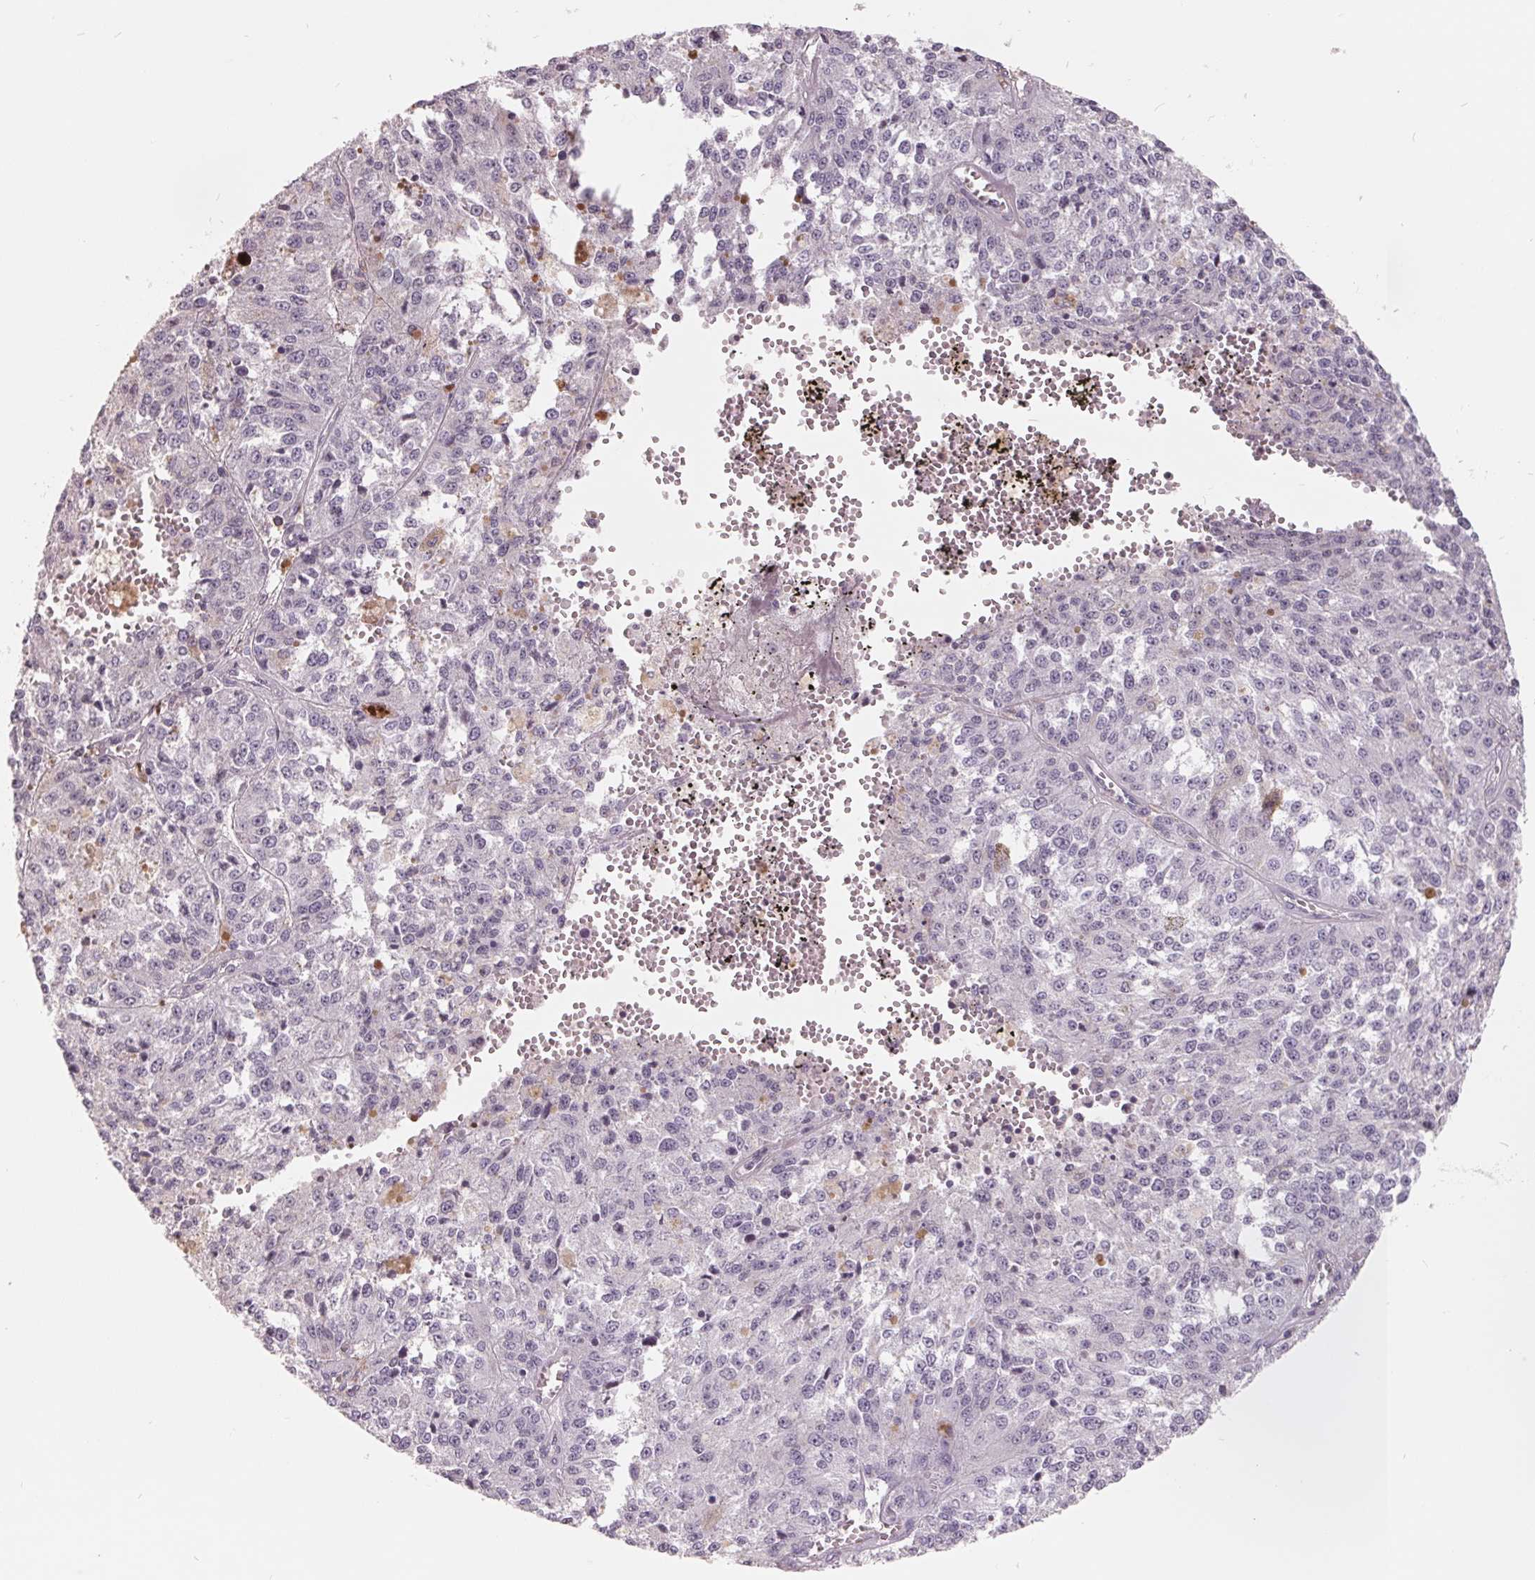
{"staining": {"intensity": "negative", "quantity": "none", "location": "none"}, "tissue": "melanoma", "cell_type": "Tumor cells", "image_type": "cancer", "snomed": [{"axis": "morphology", "description": "Malignant melanoma, Metastatic site"}, {"axis": "topography", "description": "Lymph node"}], "caption": "DAB (3,3'-diaminobenzidine) immunohistochemical staining of human malignant melanoma (metastatic site) demonstrates no significant positivity in tumor cells.", "gene": "FTCD", "patient": {"sex": "female", "age": 64}}